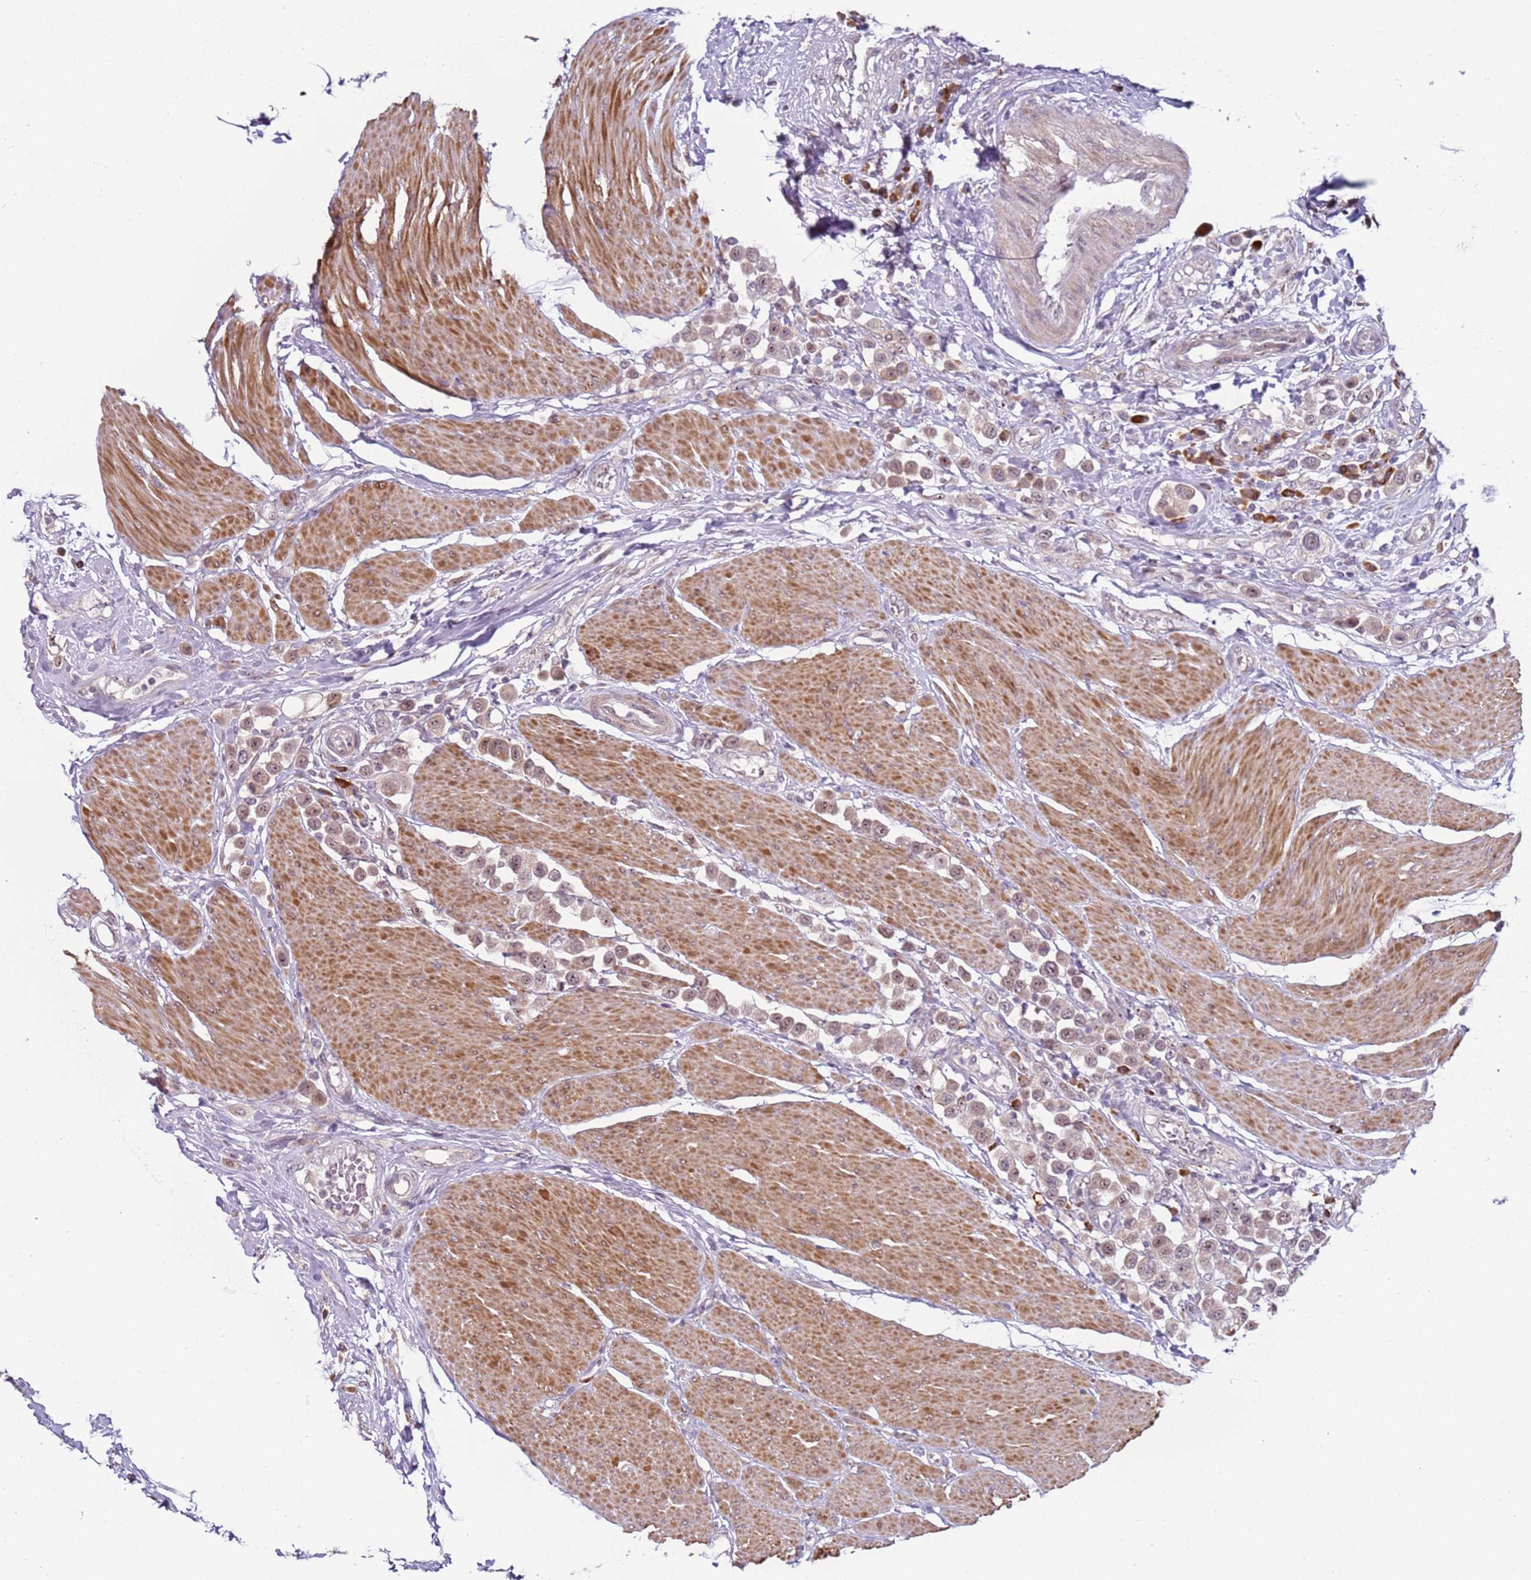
{"staining": {"intensity": "weak", "quantity": ">75%", "location": "nuclear"}, "tissue": "urothelial cancer", "cell_type": "Tumor cells", "image_type": "cancer", "snomed": [{"axis": "morphology", "description": "Urothelial carcinoma, High grade"}, {"axis": "topography", "description": "Urinary bladder"}], "caption": "DAB (3,3'-diaminobenzidine) immunohistochemical staining of urothelial carcinoma (high-grade) displays weak nuclear protein expression in about >75% of tumor cells.", "gene": "UCMA", "patient": {"sex": "male", "age": 50}}